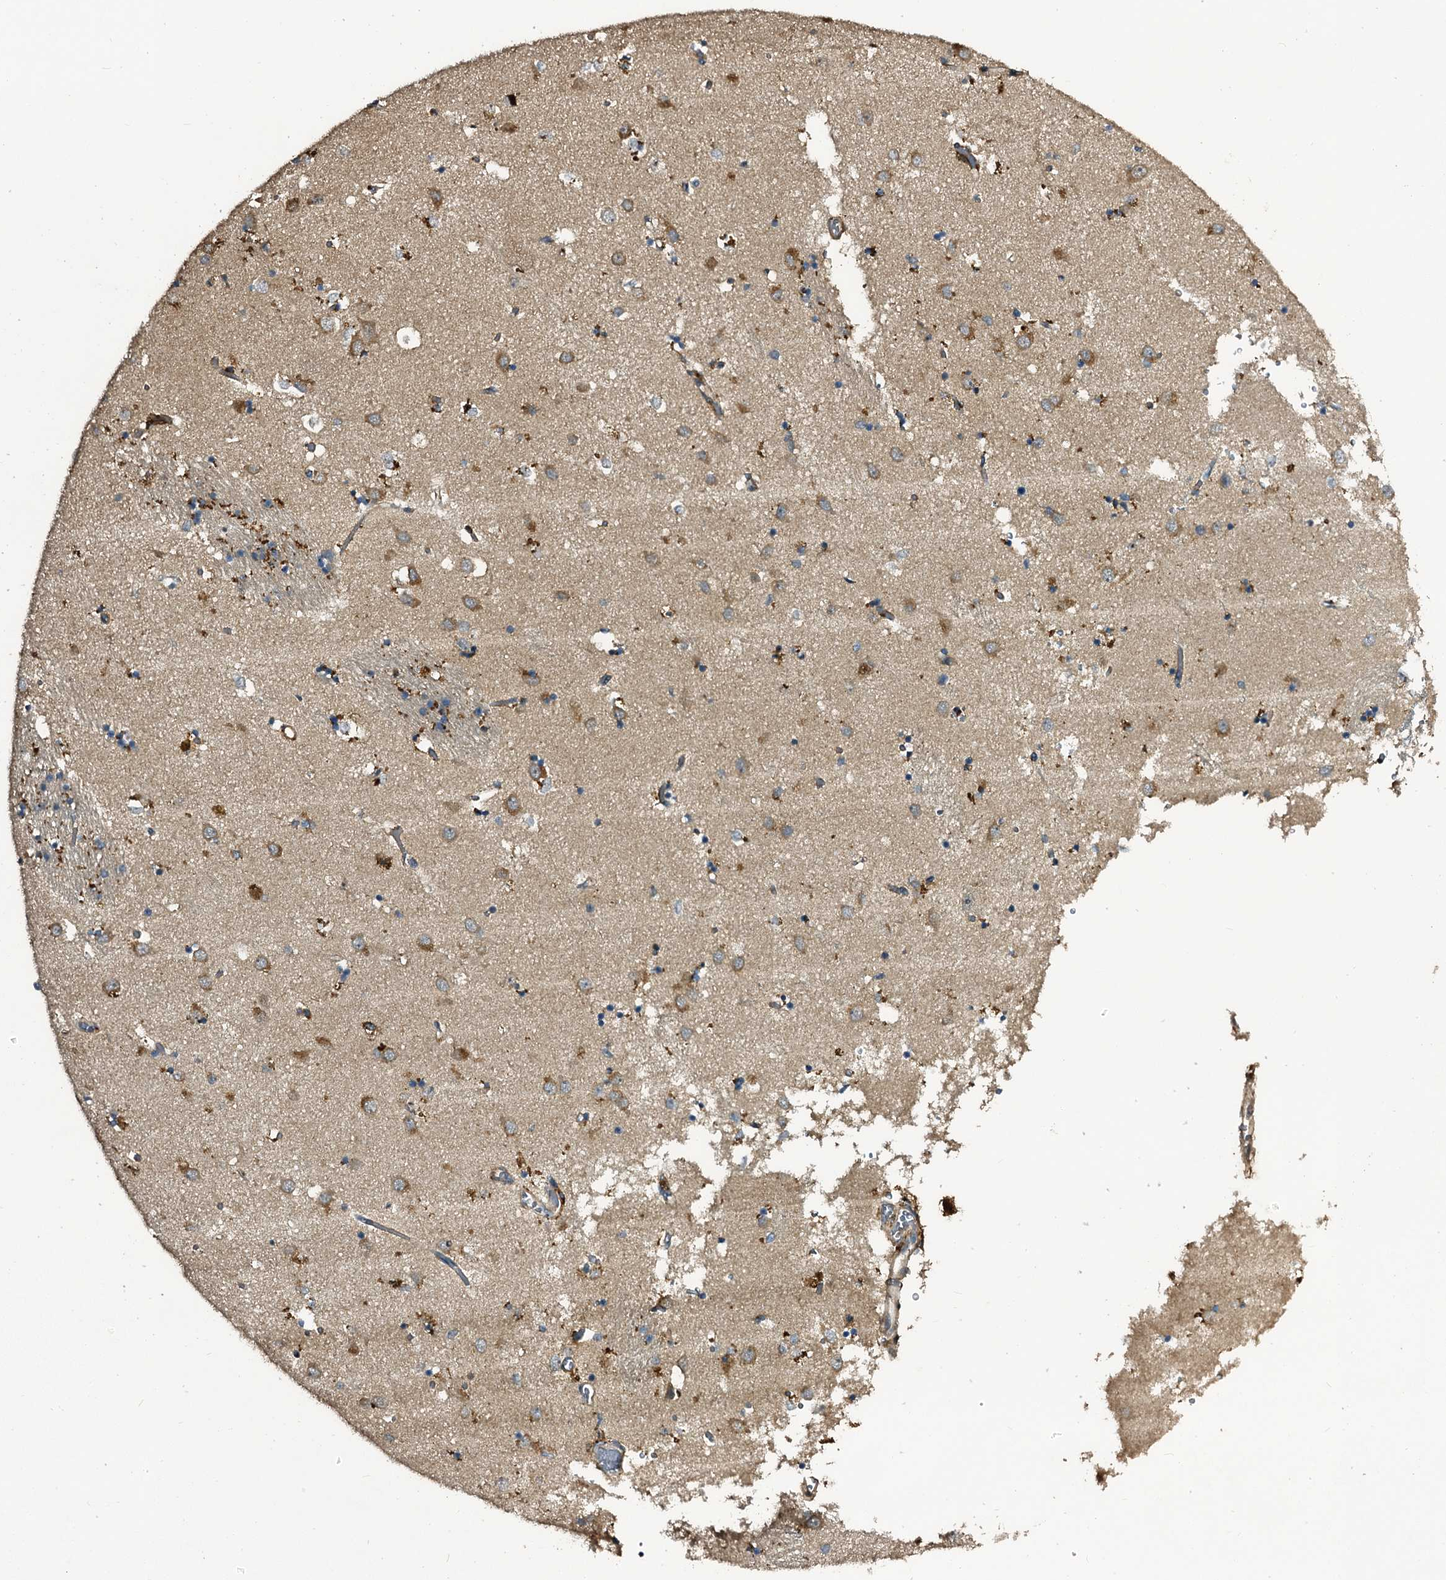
{"staining": {"intensity": "moderate", "quantity": "<25%", "location": "cytoplasmic/membranous"}, "tissue": "caudate", "cell_type": "Glial cells", "image_type": "normal", "snomed": [{"axis": "morphology", "description": "Normal tissue, NOS"}, {"axis": "topography", "description": "Lateral ventricle wall"}], "caption": "IHC staining of normal caudate, which shows low levels of moderate cytoplasmic/membranous expression in approximately <25% of glial cells indicating moderate cytoplasmic/membranous protein staining. The staining was performed using DAB (brown) for protein detection and nuclei were counterstained in hematoxylin (blue).", "gene": "TPGS2", "patient": {"sex": "male", "age": 70}}